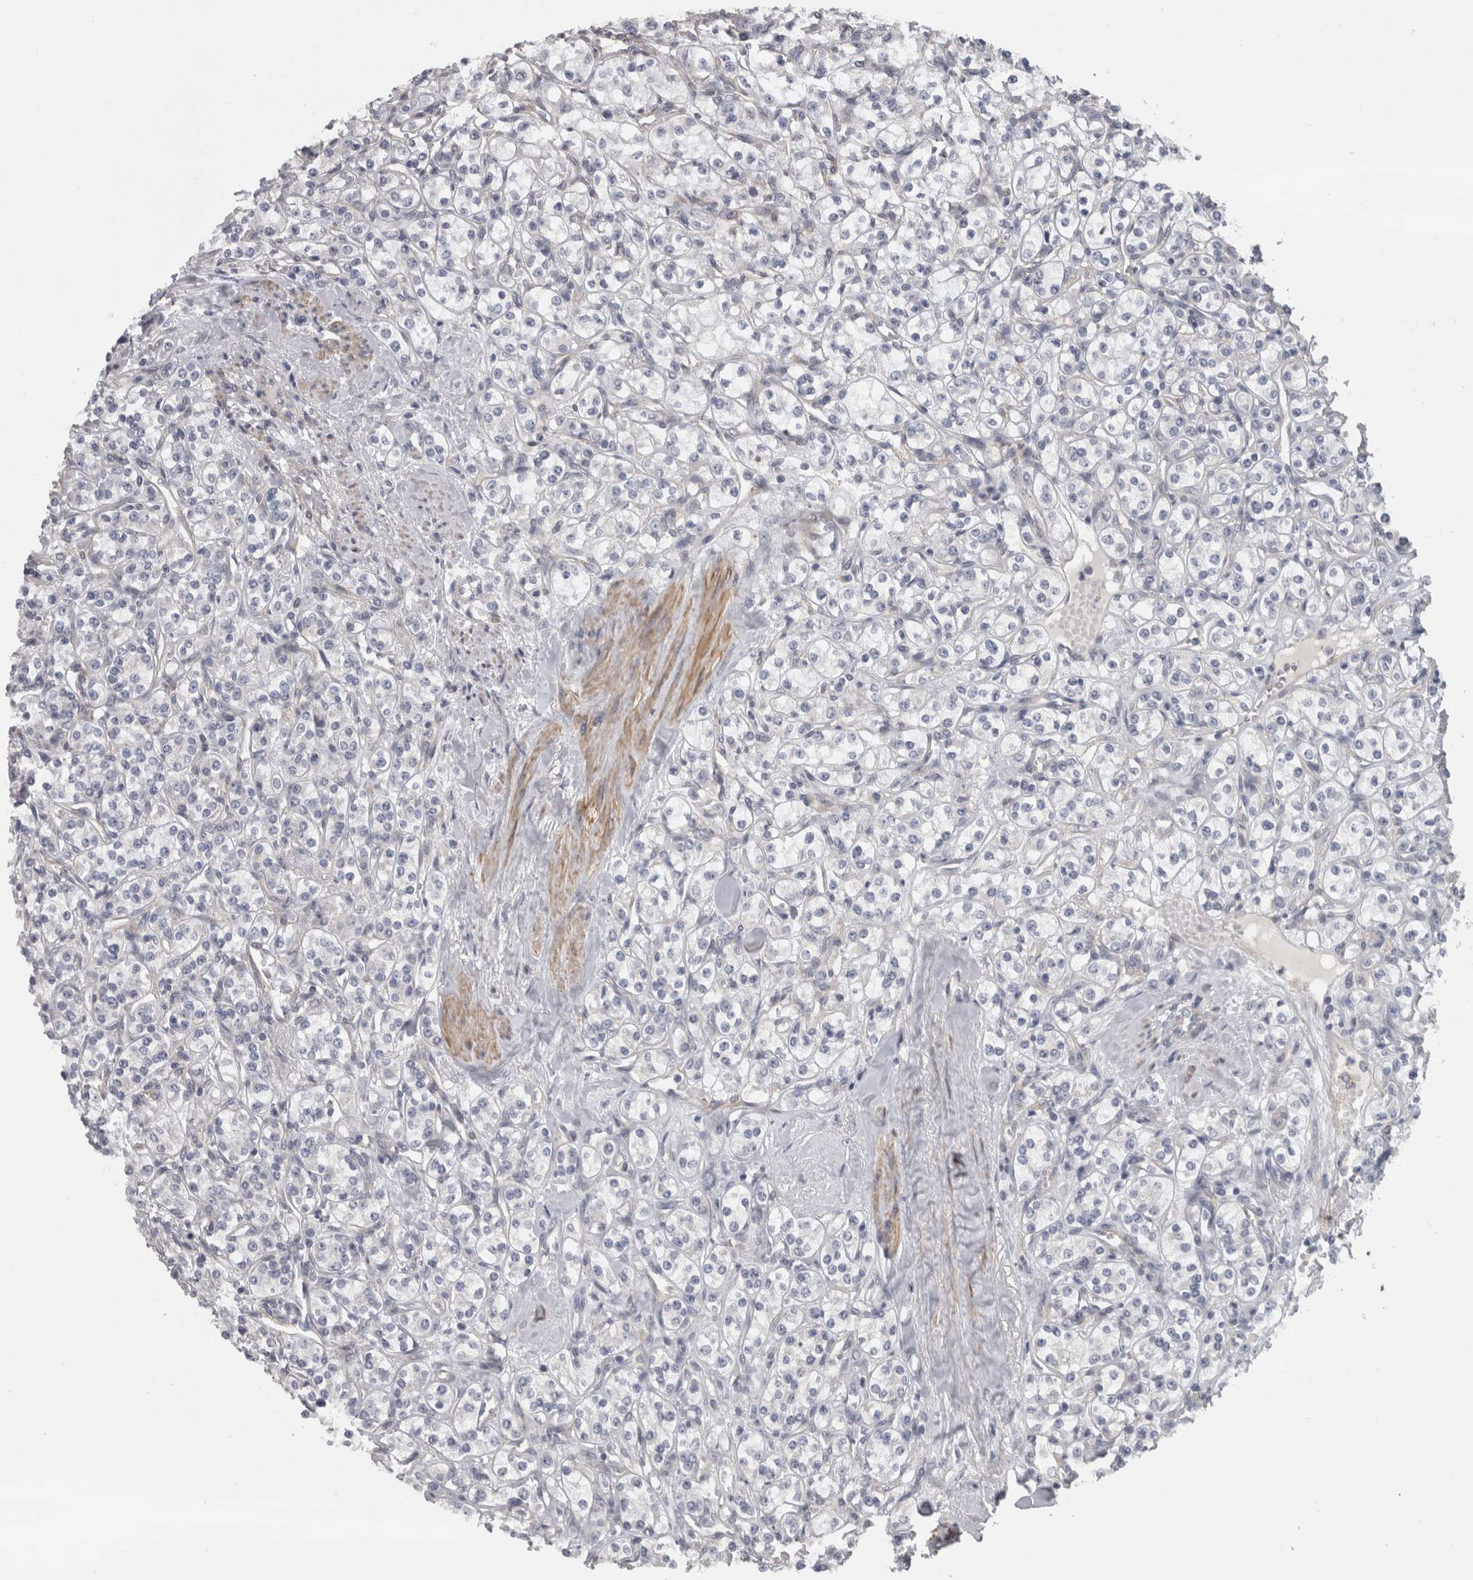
{"staining": {"intensity": "negative", "quantity": "none", "location": "none"}, "tissue": "renal cancer", "cell_type": "Tumor cells", "image_type": "cancer", "snomed": [{"axis": "morphology", "description": "Adenocarcinoma, NOS"}, {"axis": "topography", "description": "Kidney"}], "caption": "High magnification brightfield microscopy of adenocarcinoma (renal) stained with DAB (3,3'-diaminobenzidine) (brown) and counterstained with hematoxylin (blue): tumor cells show no significant positivity.", "gene": "RMDN1", "patient": {"sex": "male", "age": 77}}